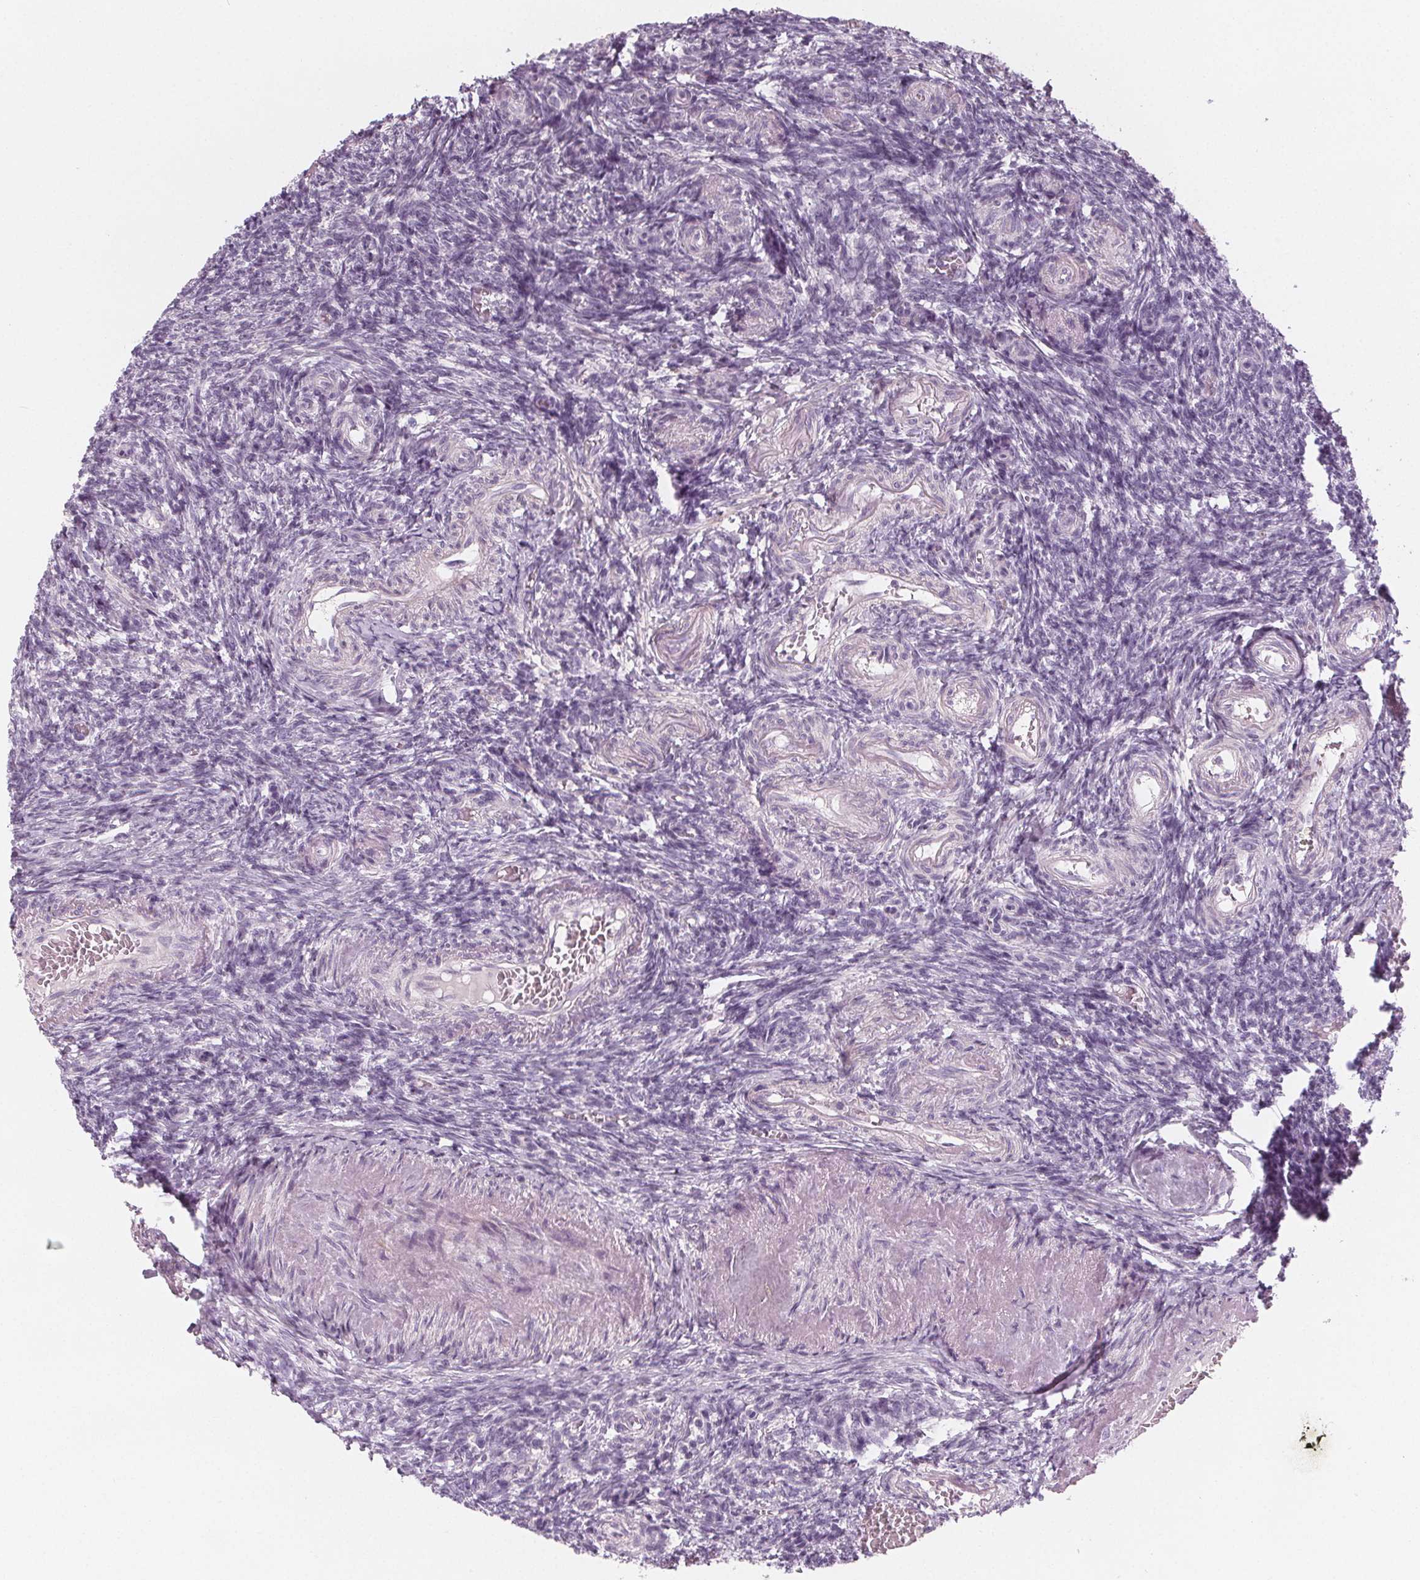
{"staining": {"intensity": "negative", "quantity": "none", "location": "none"}, "tissue": "ovary", "cell_type": "Ovarian stroma cells", "image_type": "normal", "snomed": [{"axis": "morphology", "description": "Normal tissue, NOS"}, {"axis": "topography", "description": "Ovary"}], "caption": "IHC of normal human ovary exhibits no positivity in ovarian stroma cells.", "gene": "SLC5A12", "patient": {"sex": "female", "age": 39}}